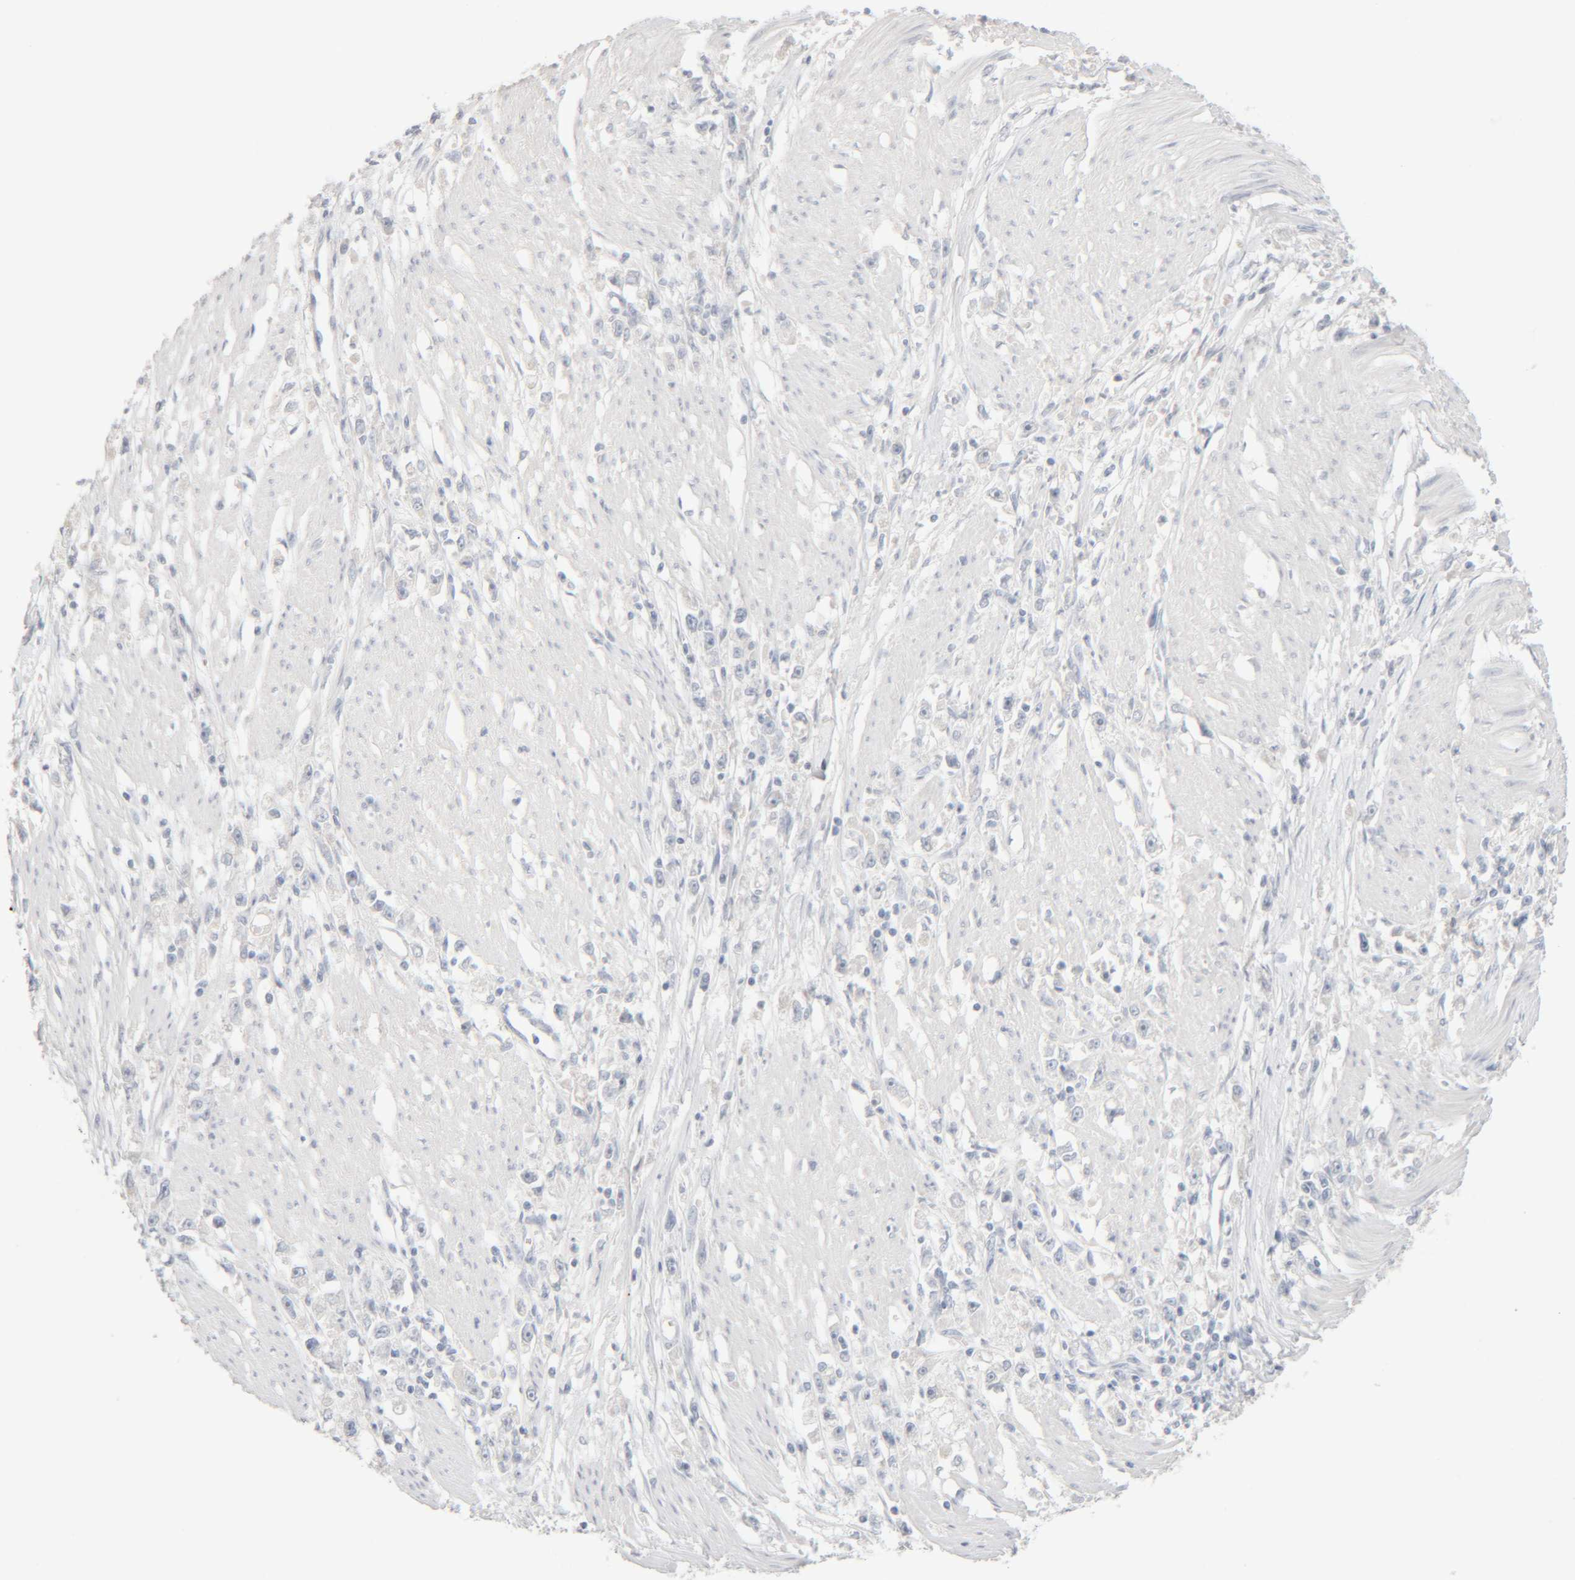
{"staining": {"intensity": "negative", "quantity": "none", "location": "none"}, "tissue": "stomach cancer", "cell_type": "Tumor cells", "image_type": "cancer", "snomed": [{"axis": "morphology", "description": "Adenocarcinoma, NOS"}, {"axis": "topography", "description": "Stomach"}], "caption": "A high-resolution histopathology image shows IHC staining of stomach adenocarcinoma, which shows no significant expression in tumor cells.", "gene": "RIDA", "patient": {"sex": "female", "age": 59}}